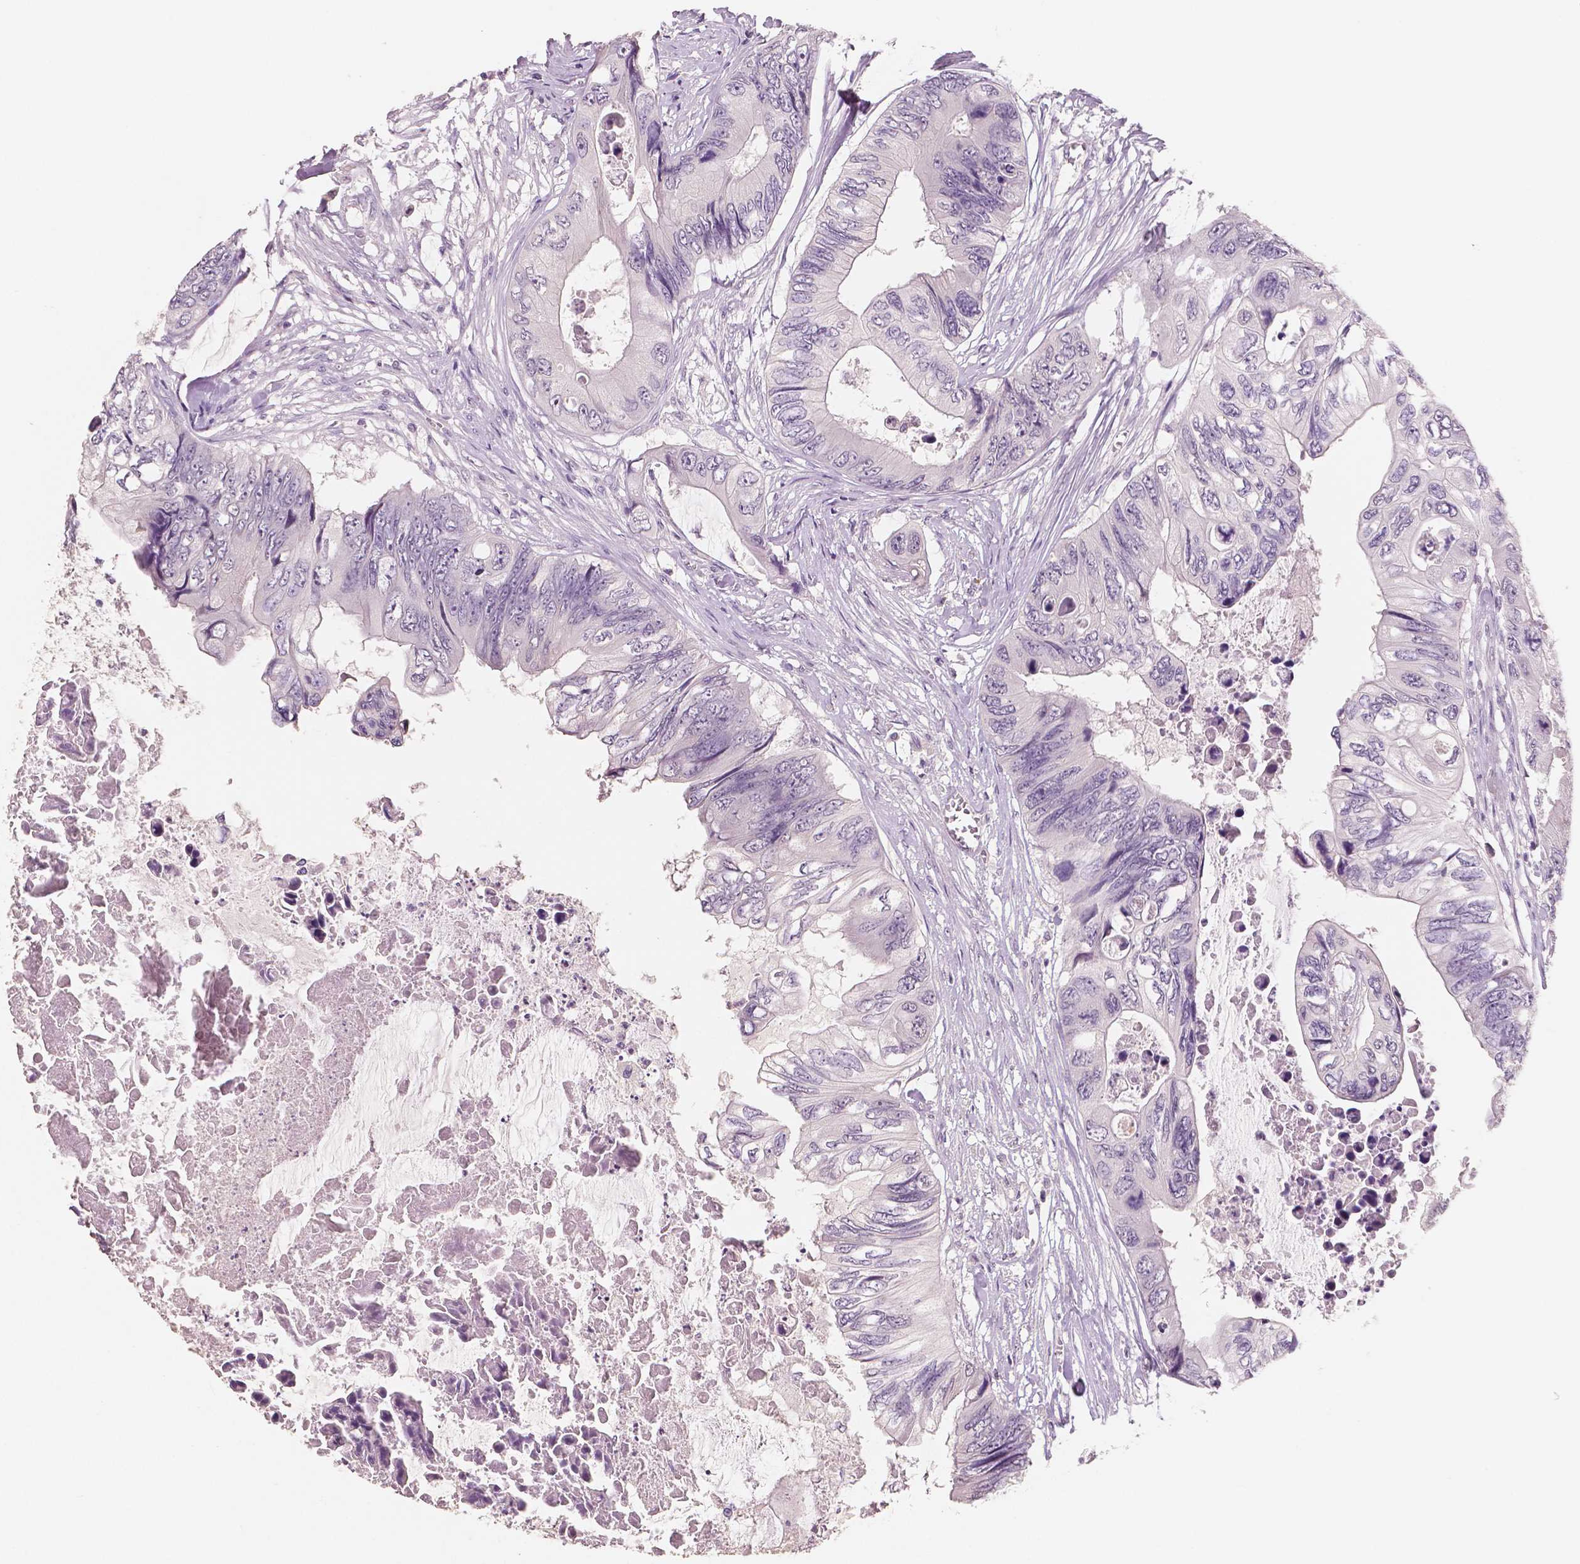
{"staining": {"intensity": "negative", "quantity": "none", "location": "none"}, "tissue": "colorectal cancer", "cell_type": "Tumor cells", "image_type": "cancer", "snomed": [{"axis": "morphology", "description": "Adenocarcinoma, NOS"}, {"axis": "topography", "description": "Rectum"}], "caption": "IHC photomicrograph of human colorectal cancer stained for a protein (brown), which shows no staining in tumor cells.", "gene": "NECAB1", "patient": {"sex": "male", "age": 63}}